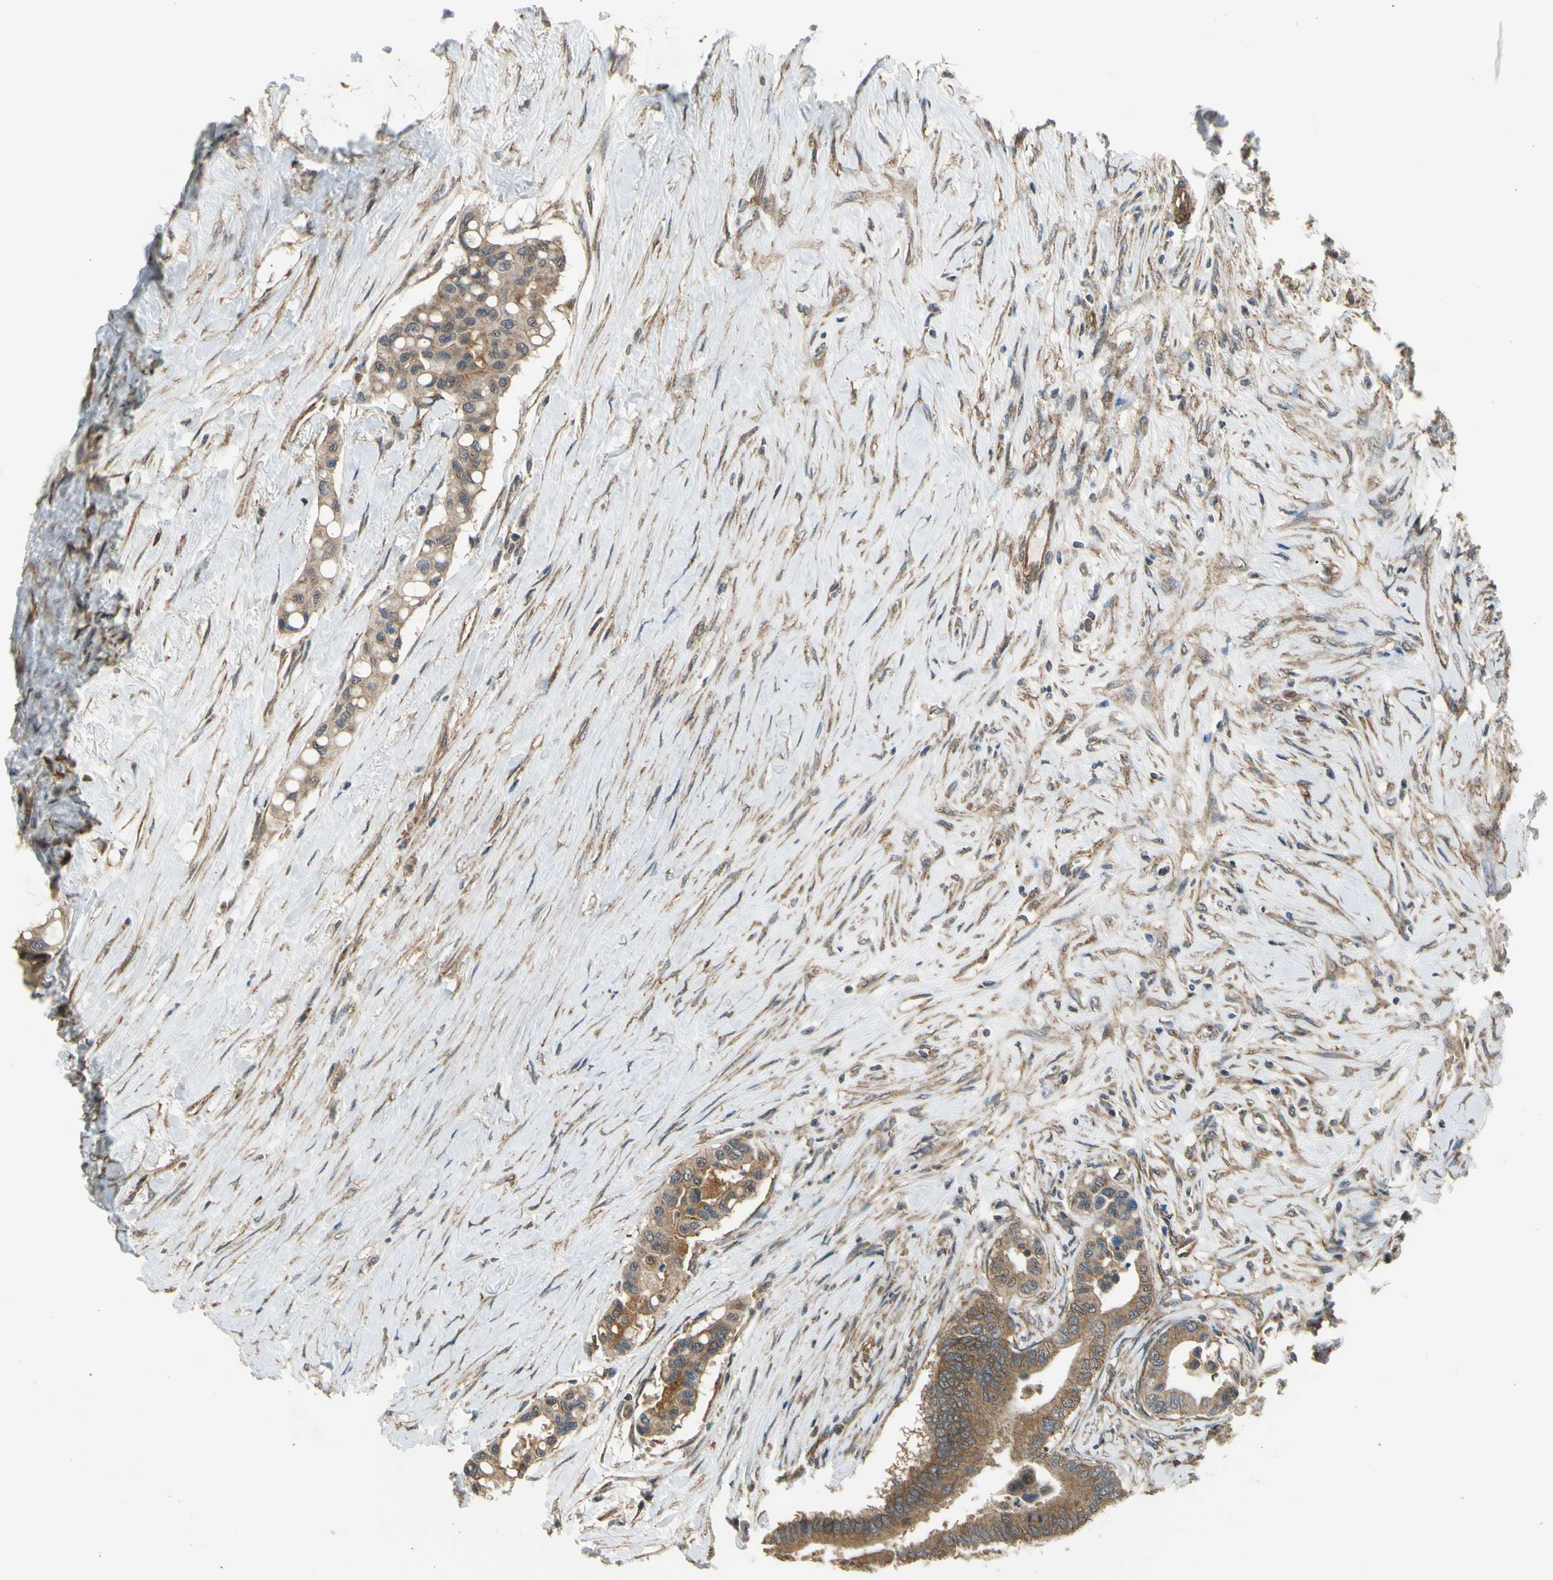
{"staining": {"intensity": "moderate", "quantity": ">75%", "location": "cytoplasmic/membranous"}, "tissue": "colorectal cancer", "cell_type": "Tumor cells", "image_type": "cancer", "snomed": [{"axis": "morphology", "description": "Normal tissue, NOS"}, {"axis": "morphology", "description": "Adenocarcinoma, NOS"}, {"axis": "topography", "description": "Colon"}], "caption": "Colorectal adenocarcinoma stained with immunohistochemistry (IHC) displays moderate cytoplasmic/membranous expression in approximately >75% of tumor cells. The staining was performed using DAB (3,3'-diaminobenzidine) to visualize the protein expression in brown, while the nuclei were stained in blue with hematoxylin (Magnification: 20x).", "gene": "EFNB2", "patient": {"sex": "male", "age": 82}}